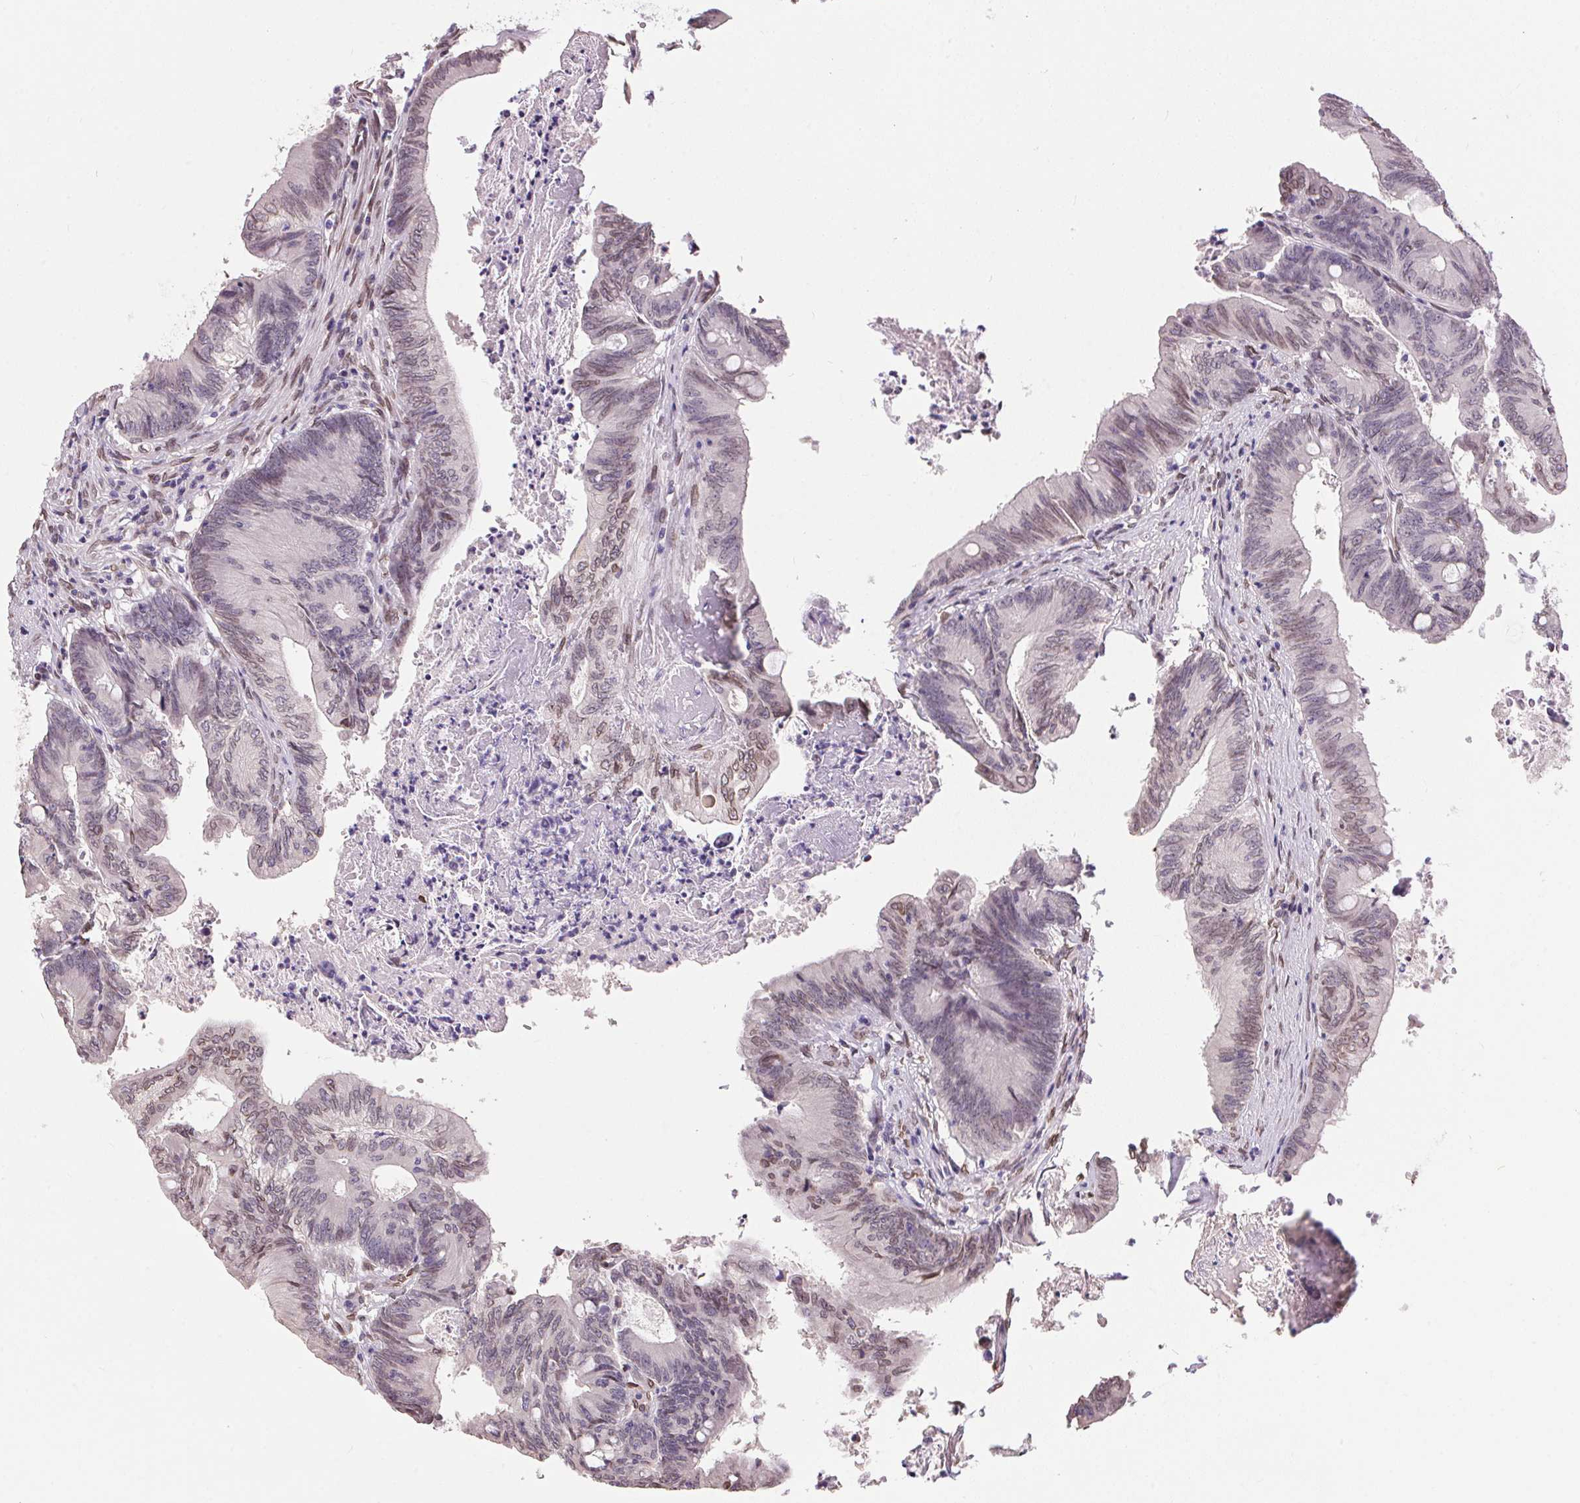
{"staining": {"intensity": "weak", "quantity": "25%-75%", "location": "nuclear"}, "tissue": "colorectal cancer", "cell_type": "Tumor cells", "image_type": "cancer", "snomed": [{"axis": "morphology", "description": "Adenocarcinoma, NOS"}, {"axis": "topography", "description": "Colon"}], "caption": "This is an image of immunohistochemistry staining of colorectal adenocarcinoma, which shows weak staining in the nuclear of tumor cells.", "gene": "TMEM175", "patient": {"sex": "female", "age": 70}}